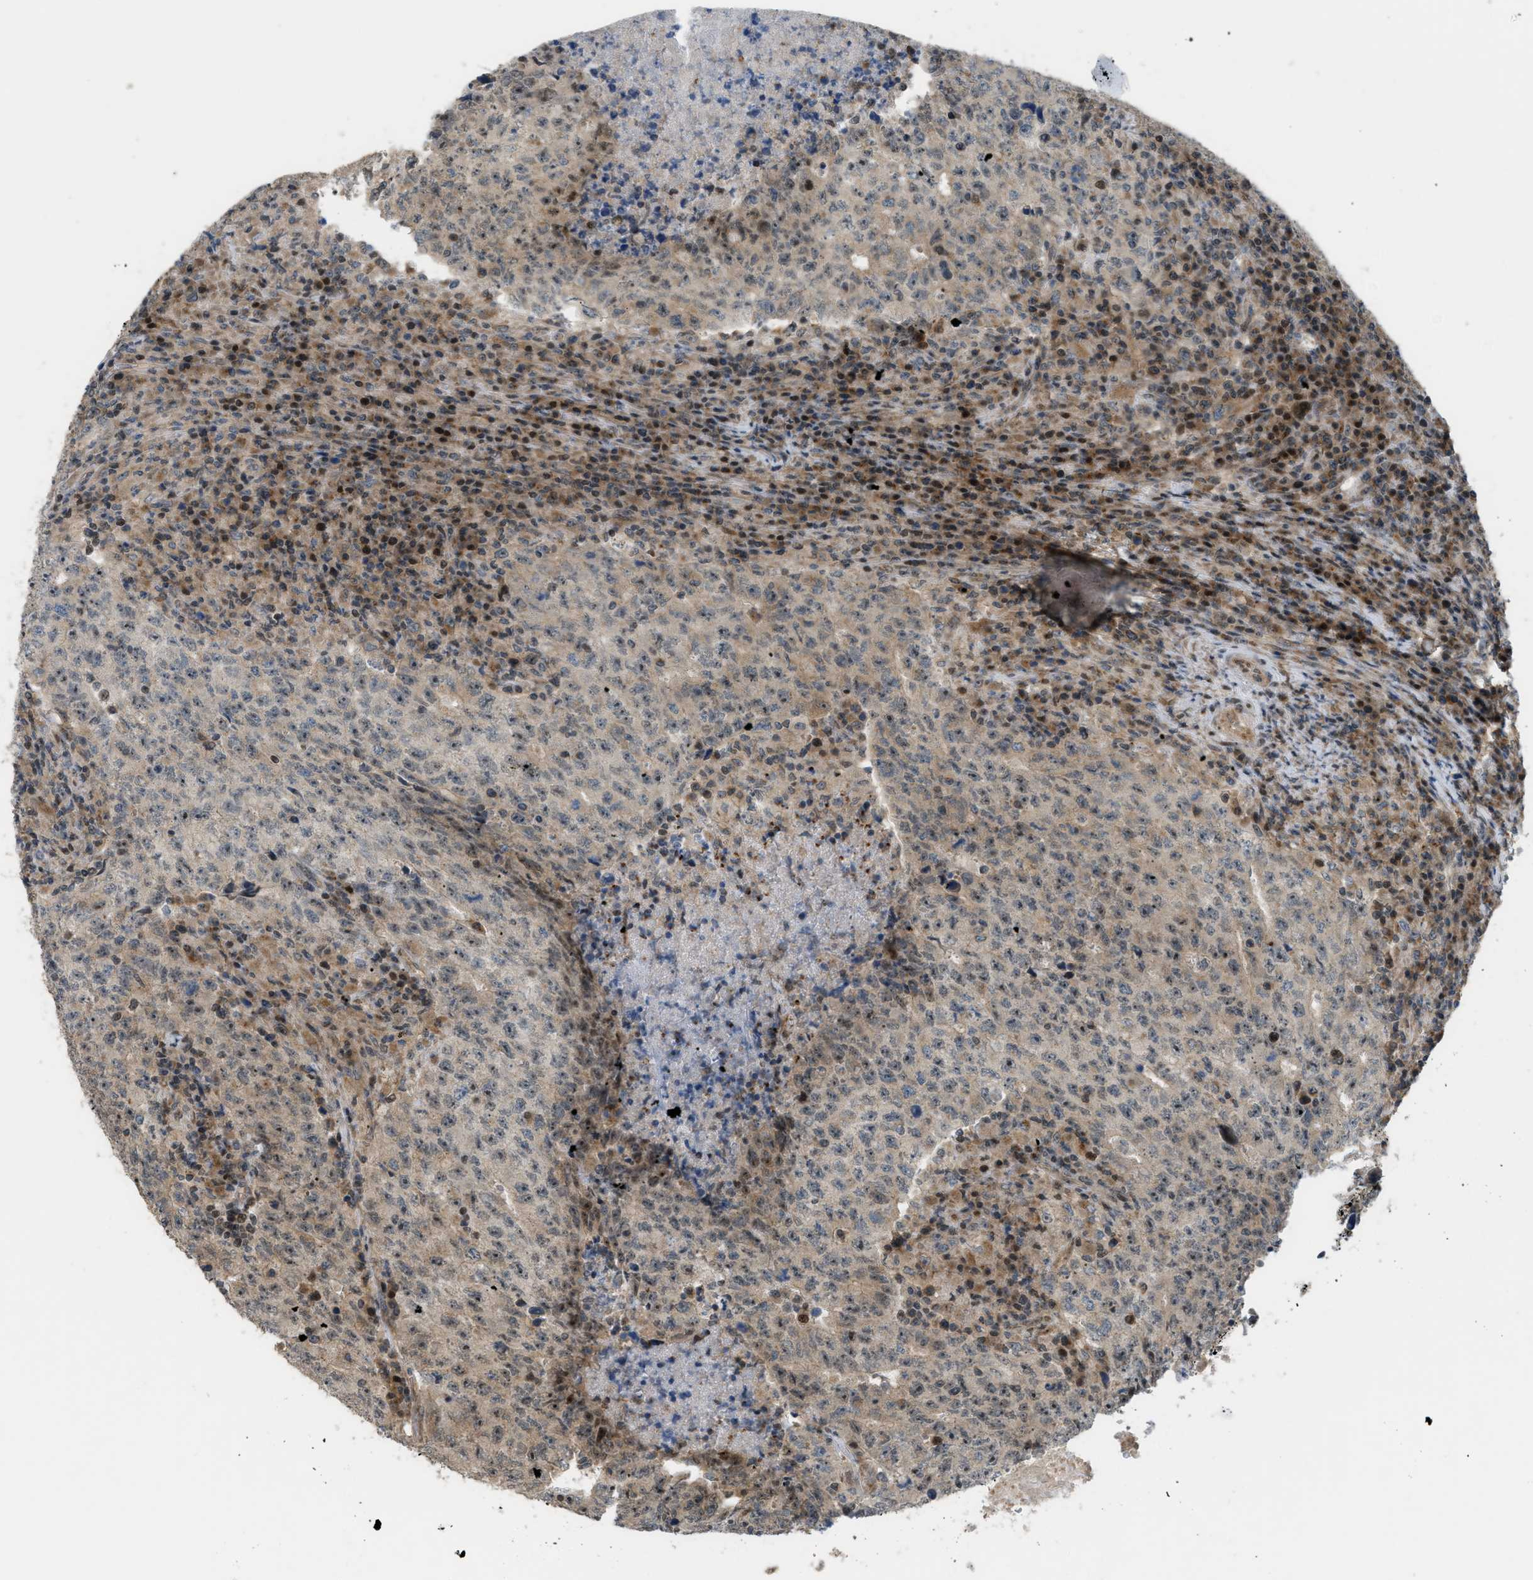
{"staining": {"intensity": "moderate", "quantity": ">75%", "location": "cytoplasmic/membranous,nuclear"}, "tissue": "testis cancer", "cell_type": "Tumor cells", "image_type": "cancer", "snomed": [{"axis": "morphology", "description": "Necrosis, NOS"}, {"axis": "morphology", "description": "Carcinoma, Embryonal, NOS"}, {"axis": "topography", "description": "Testis"}], "caption": "A micrograph showing moderate cytoplasmic/membranous and nuclear expression in approximately >75% of tumor cells in testis cancer (embryonal carcinoma), as visualized by brown immunohistochemical staining.", "gene": "CCDC186", "patient": {"sex": "male", "age": 19}}